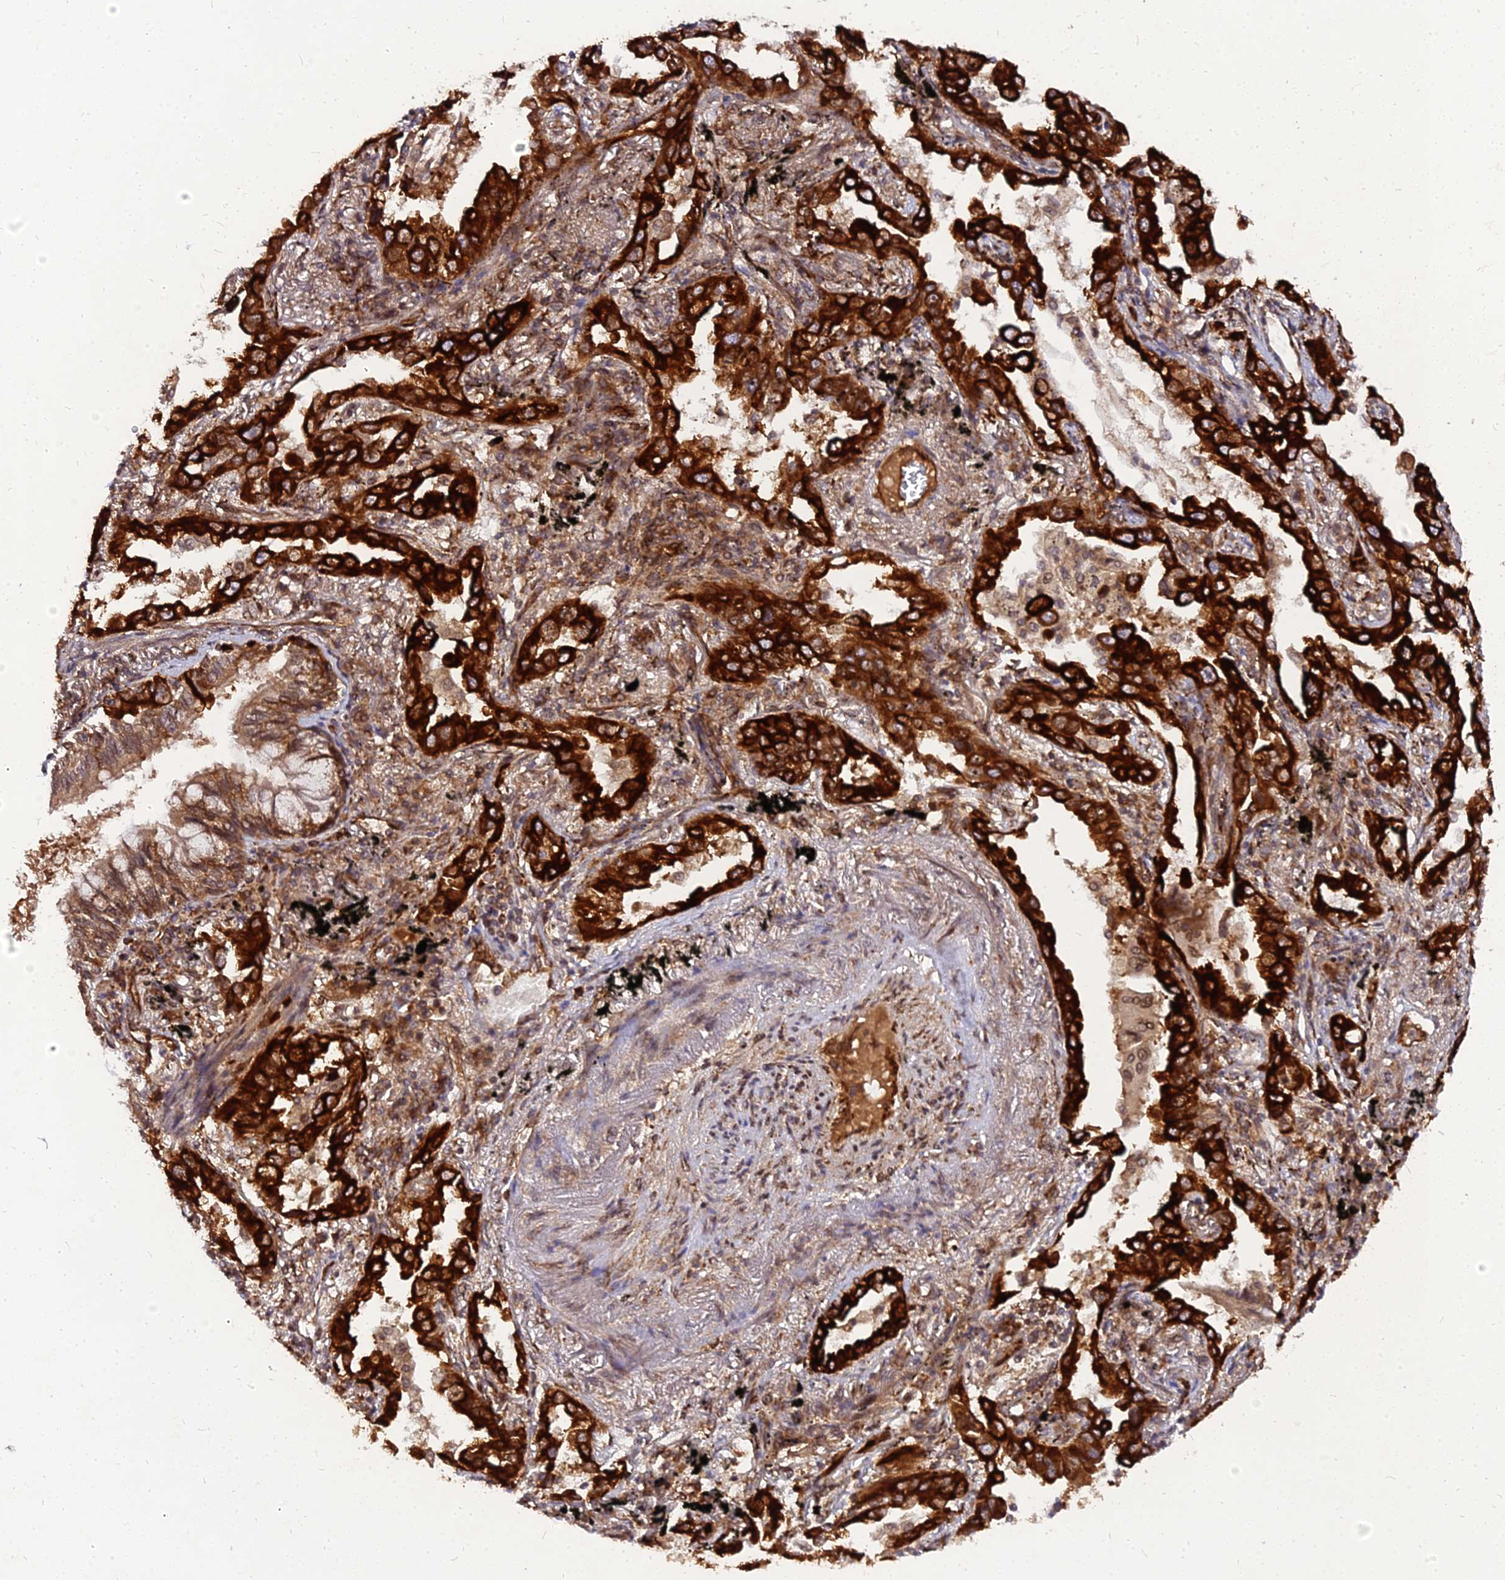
{"staining": {"intensity": "strong", "quantity": ">75%", "location": "cytoplasmic/membranous"}, "tissue": "lung cancer", "cell_type": "Tumor cells", "image_type": "cancer", "snomed": [{"axis": "morphology", "description": "Adenocarcinoma, NOS"}, {"axis": "topography", "description": "Lung"}], "caption": "DAB immunohistochemical staining of human lung adenocarcinoma demonstrates strong cytoplasmic/membranous protein positivity in approximately >75% of tumor cells. Nuclei are stained in blue.", "gene": "PDE4D", "patient": {"sex": "male", "age": 67}}